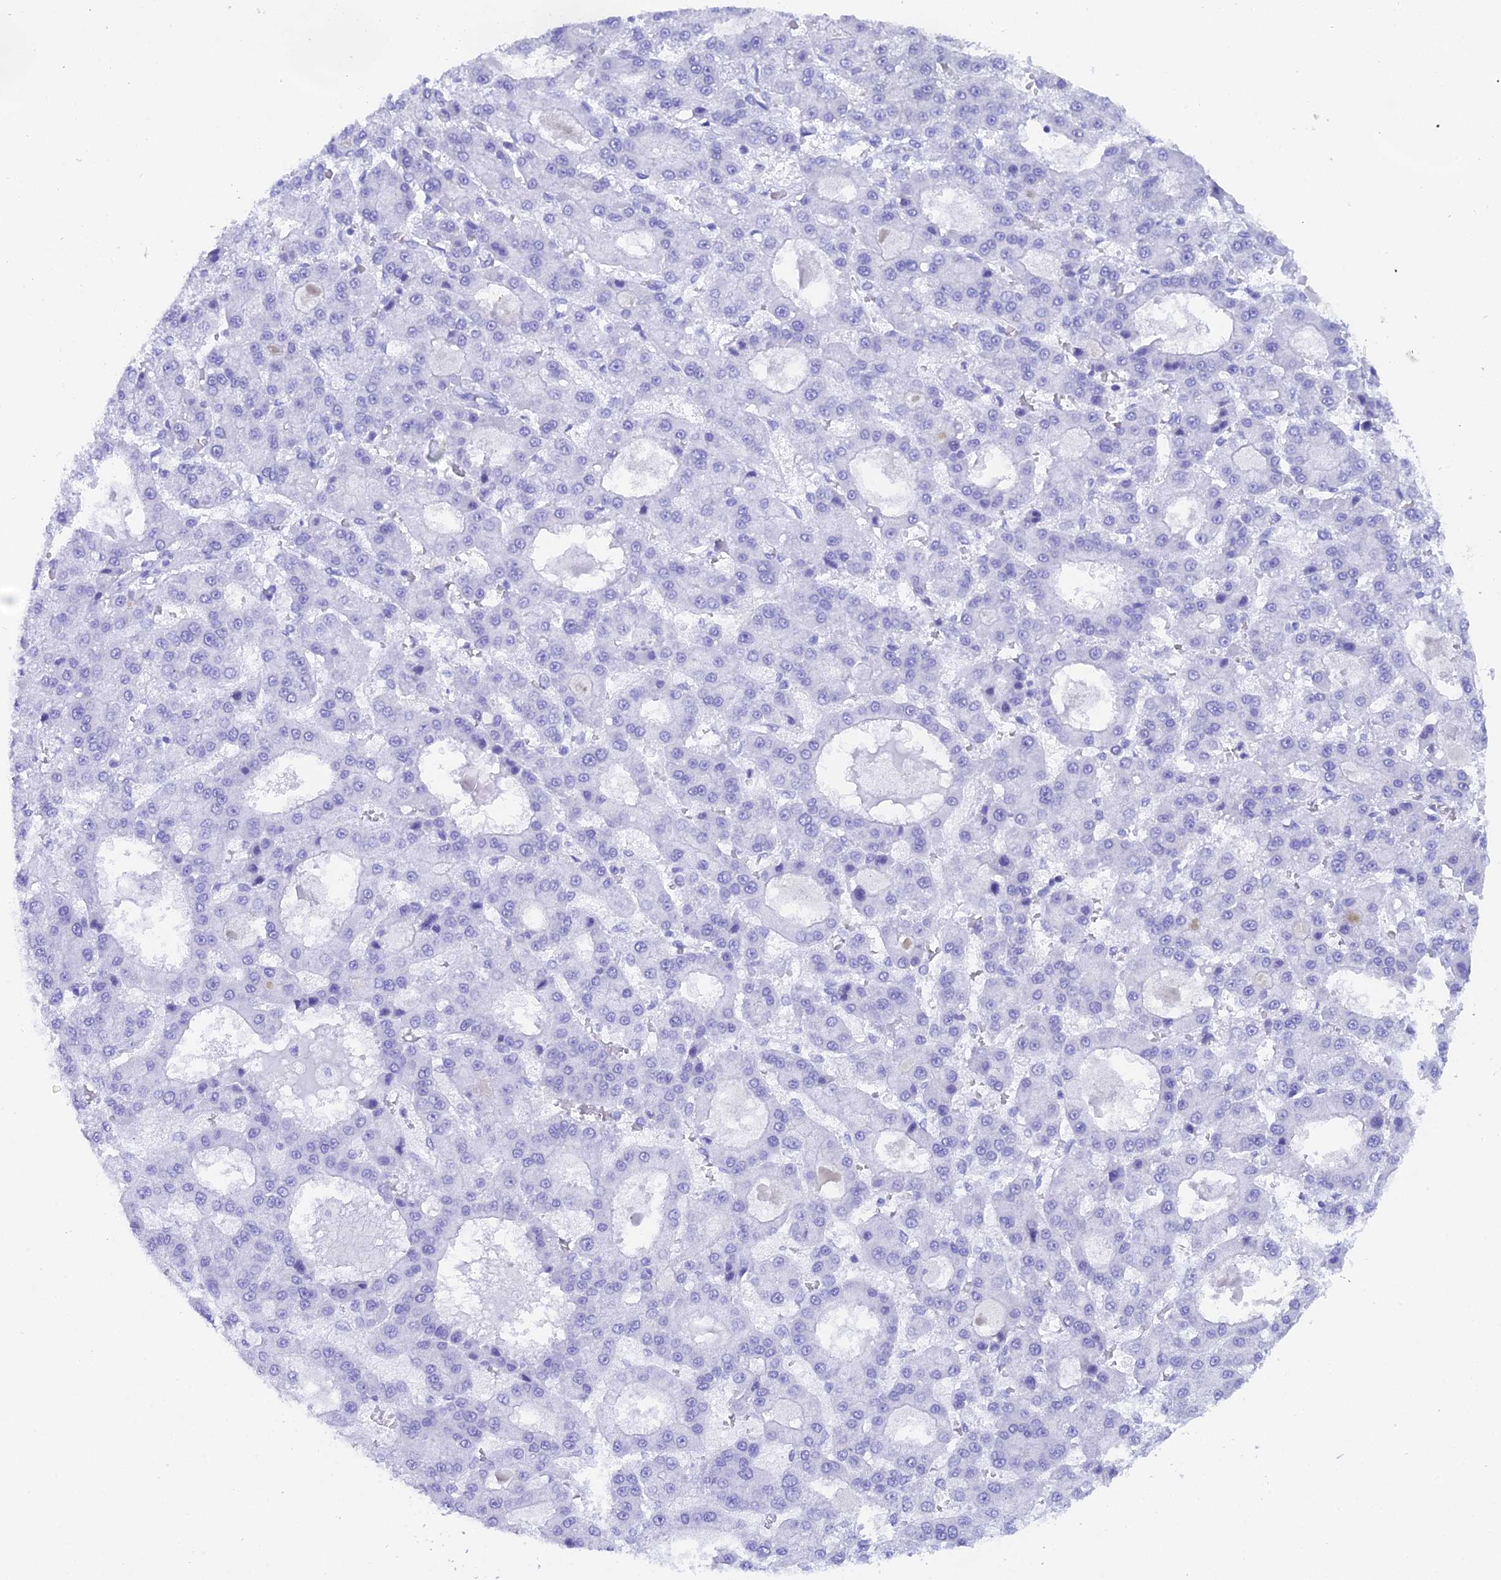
{"staining": {"intensity": "negative", "quantity": "none", "location": "none"}, "tissue": "liver cancer", "cell_type": "Tumor cells", "image_type": "cancer", "snomed": [{"axis": "morphology", "description": "Carcinoma, Hepatocellular, NOS"}, {"axis": "topography", "description": "Liver"}], "caption": "Tumor cells show no significant expression in hepatocellular carcinoma (liver).", "gene": "REG1A", "patient": {"sex": "male", "age": 70}}